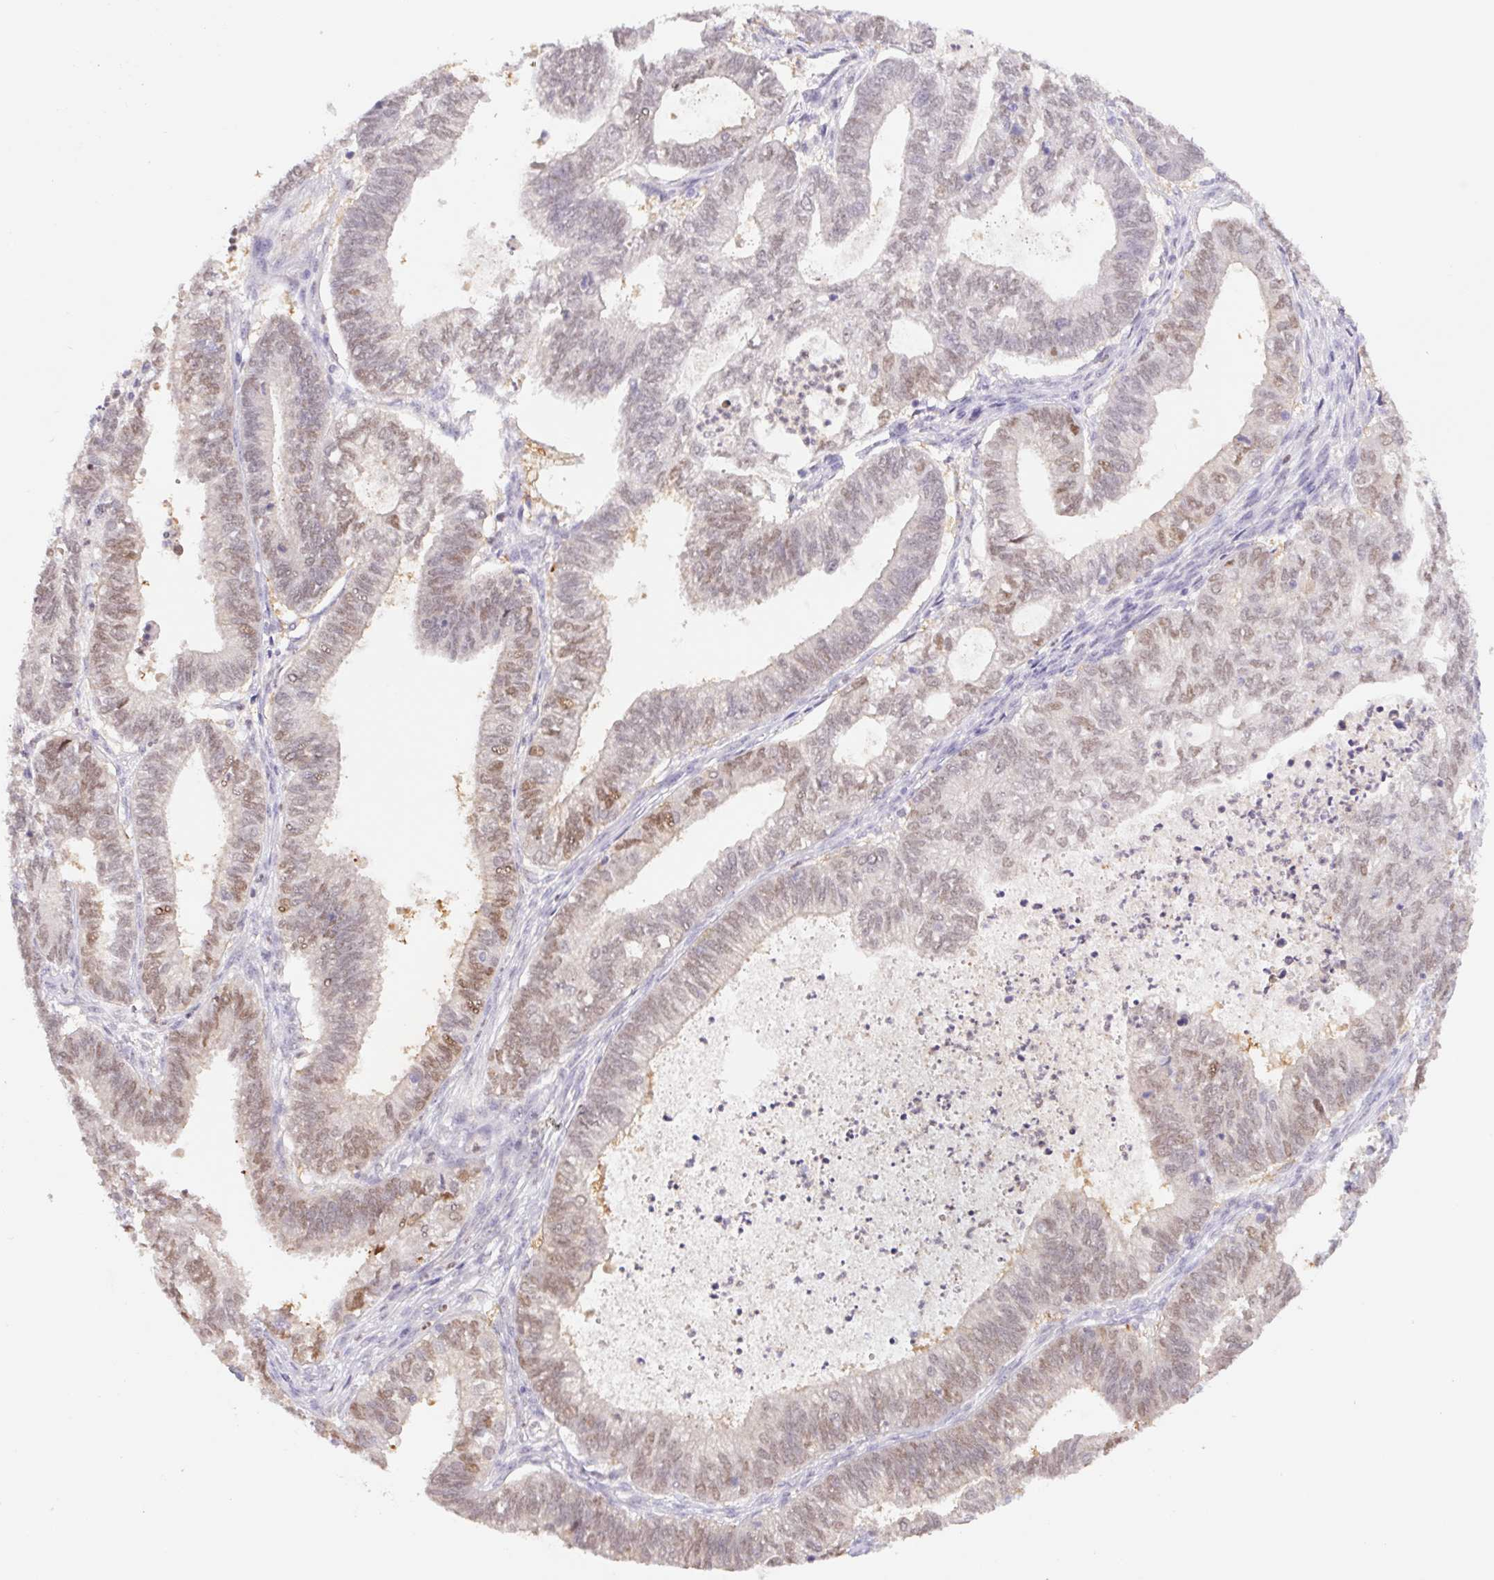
{"staining": {"intensity": "weak", "quantity": "25%-75%", "location": "nuclear"}, "tissue": "ovarian cancer", "cell_type": "Tumor cells", "image_type": "cancer", "snomed": [{"axis": "morphology", "description": "Carcinoma, endometroid"}, {"axis": "topography", "description": "Ovary"}], "caption": "Ovarian cancer stained with DAB (3,3'-diaminobenzidine) immunohistochemistry exhibits low levels of weak nuclear staining in approximately 25%-75% of tumor cells.", "gene": "L3MBTL4", "patient": {"sex": "female", "age": 64}}